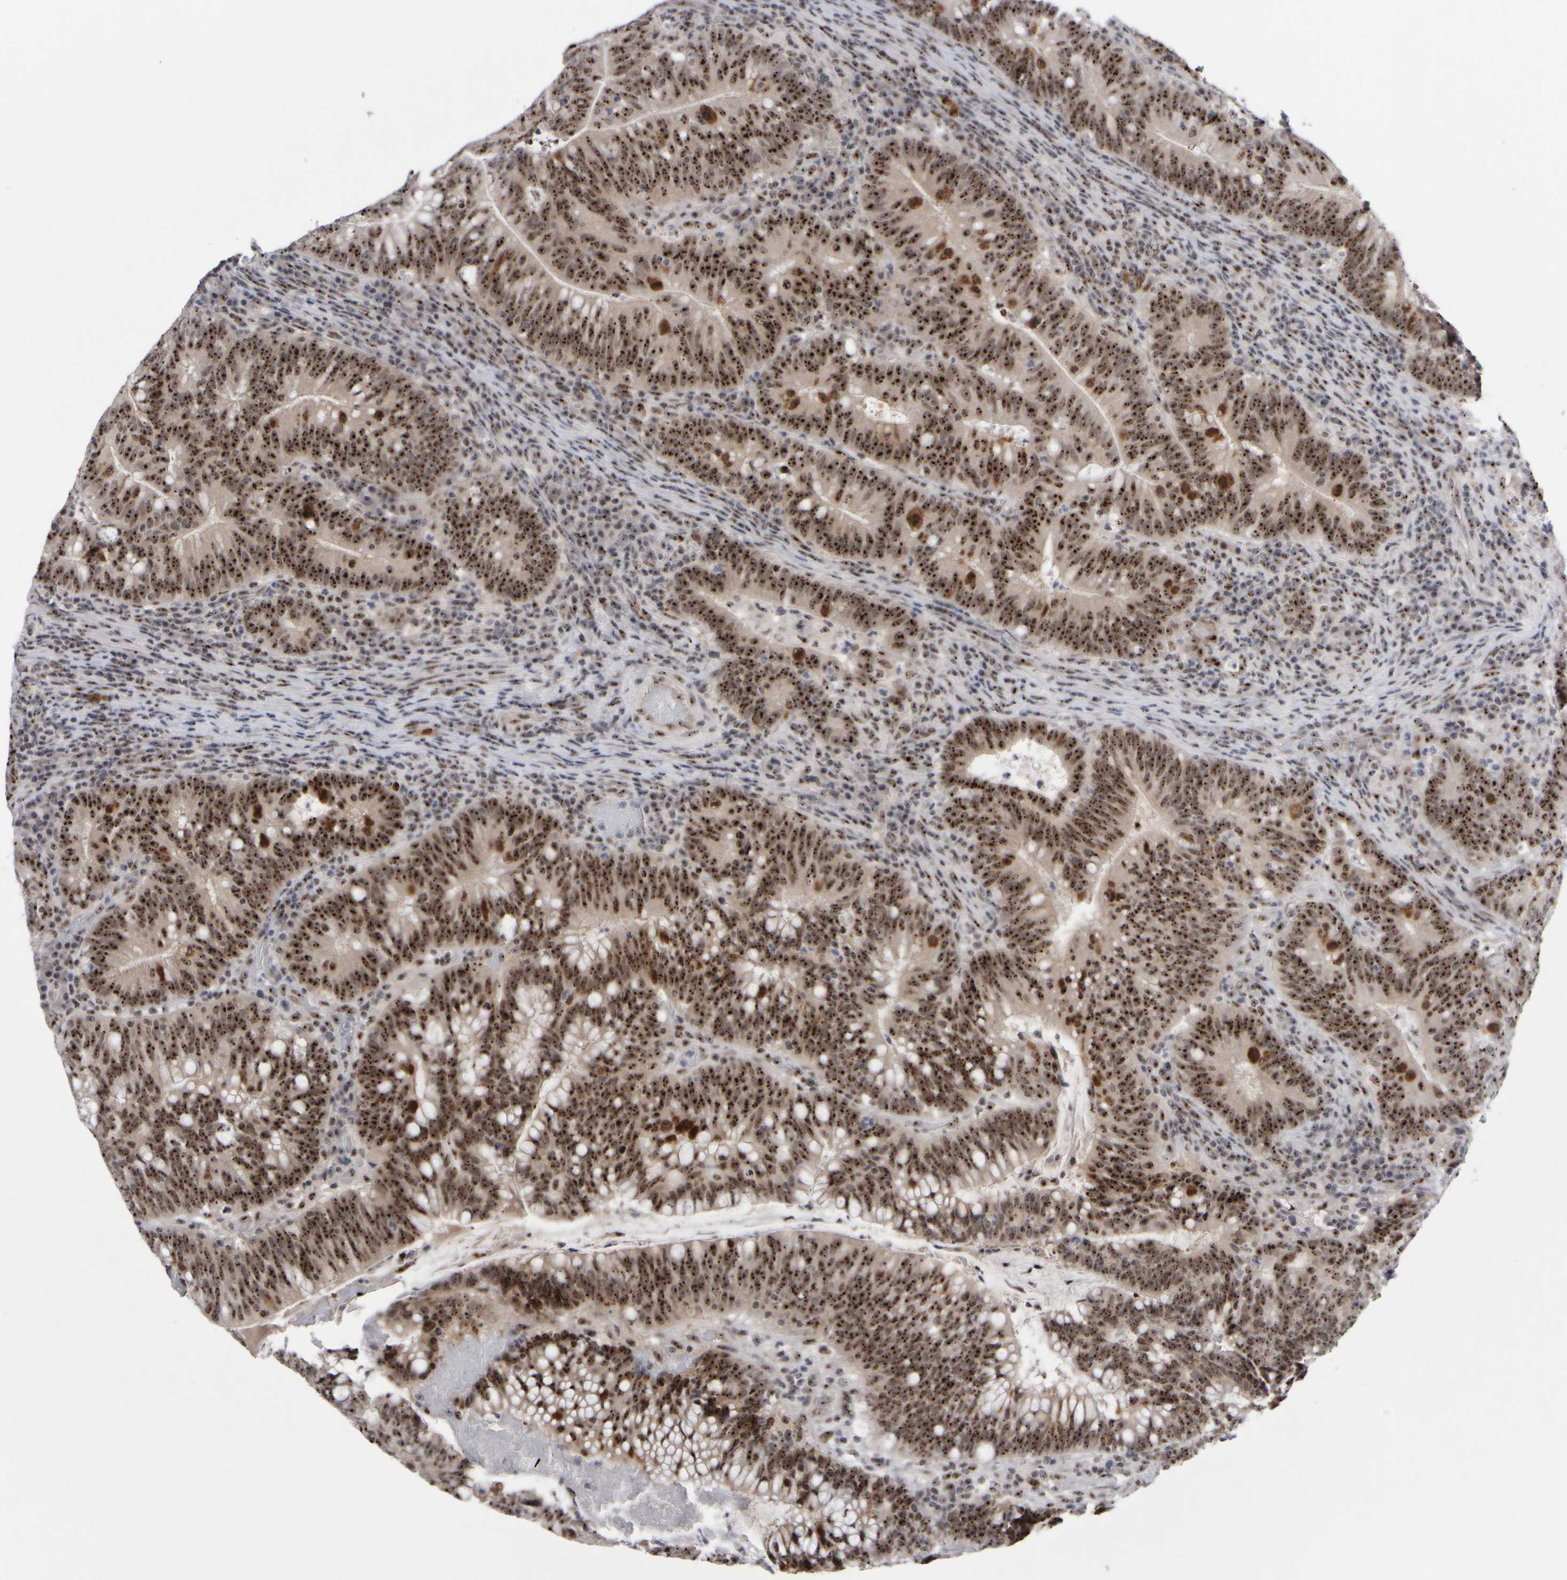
{"staining": {"intensity": "strong", "quantity": ">75%", "location": "nuclear"}, "tissue": "colorectal cancer", "cell_type": "Tumor cells", "image_type": "cancer", "snomed": [{"axis": "morphology", "description": "Adenocarcinoma, NOS"}, {"axis": "topography", "description": "Colon"}], "caption": "The histopathology image exhibits a brown stain indicating the presence of a protein in the nuclear of tumor cells in colorectal adenocarcinoma.", "gene": "SURF6", "patient": {"sex": "female", "age": 66}}